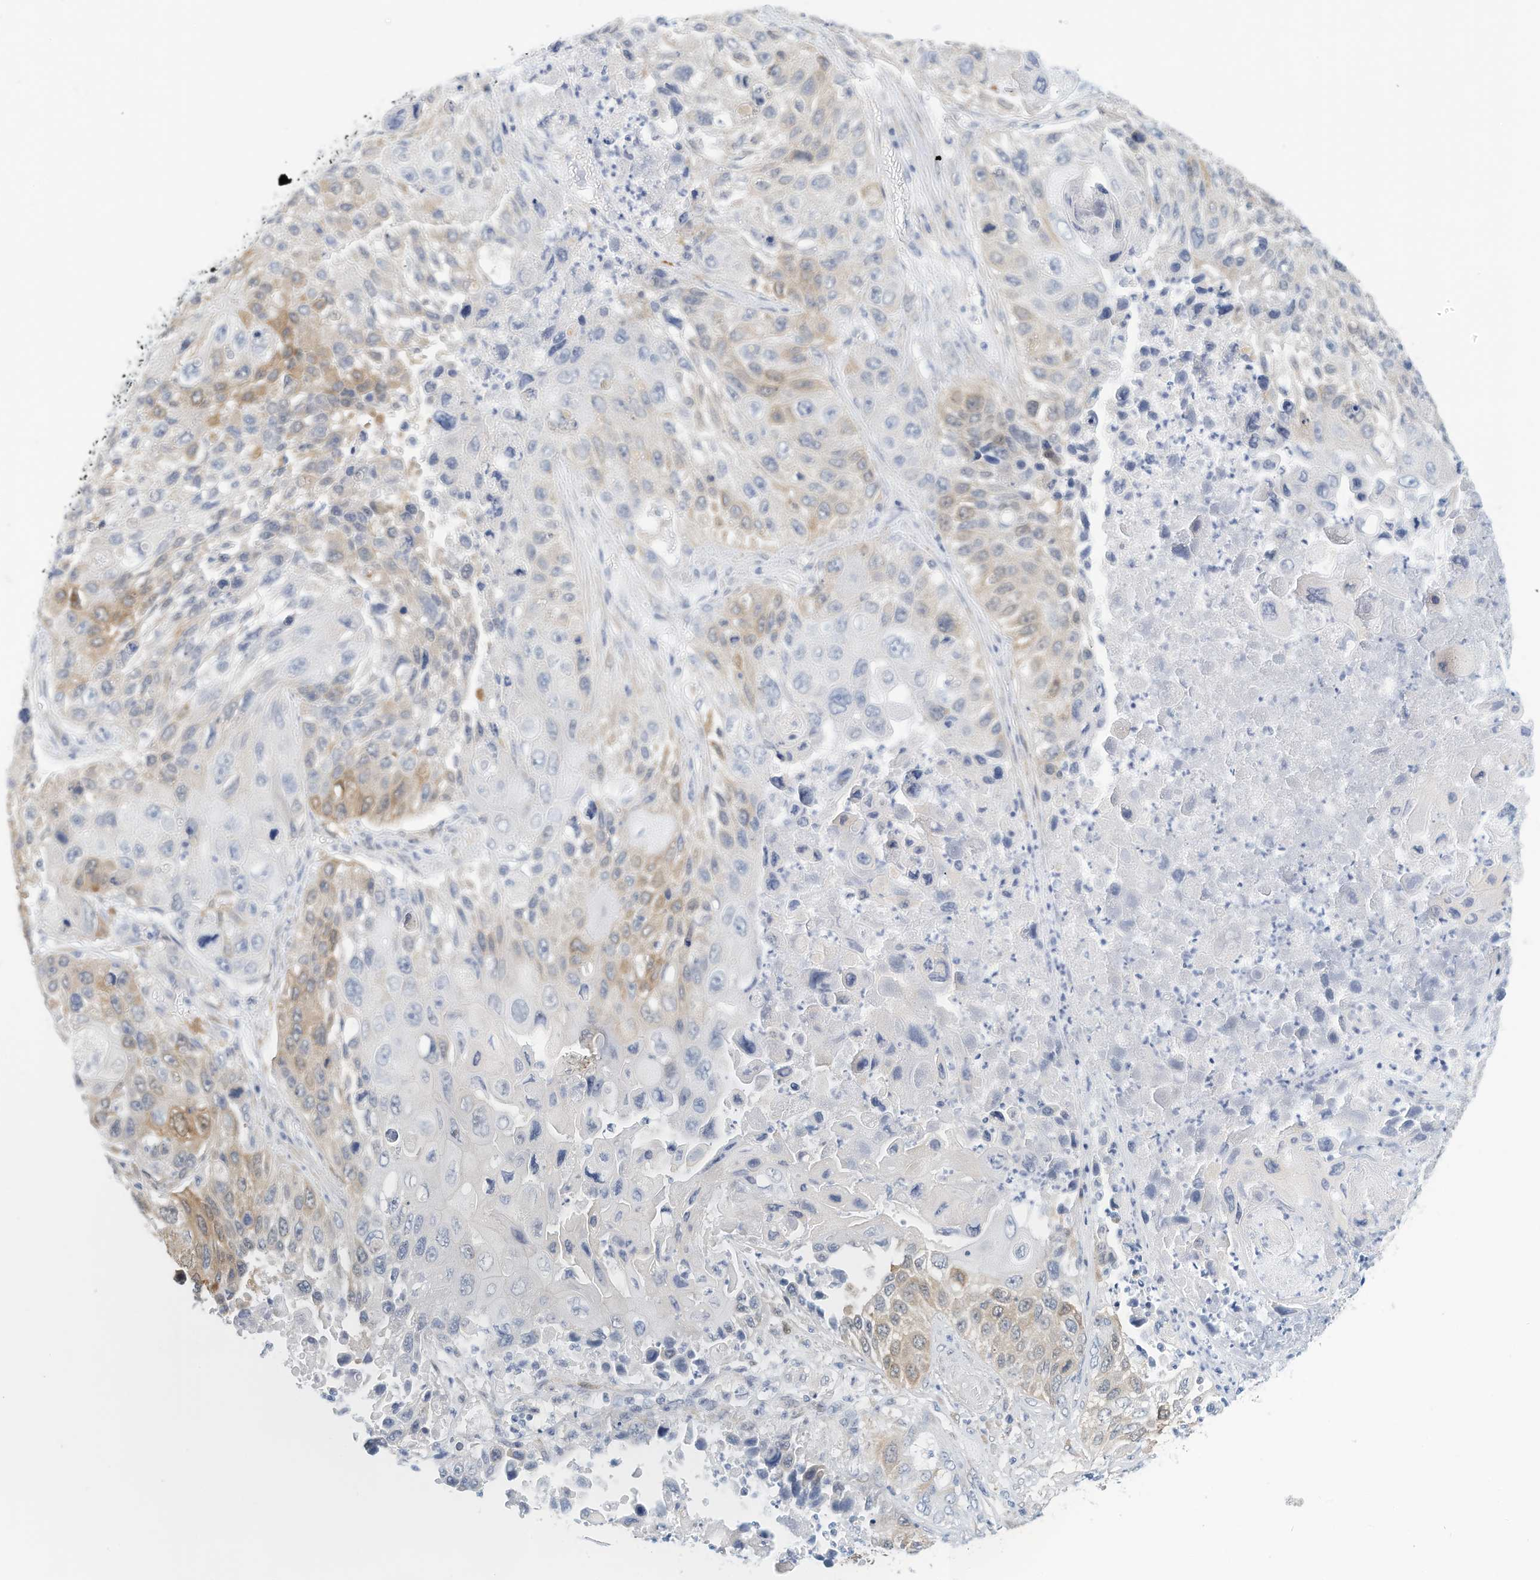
{"staining": {"intensity": "weak", "quantity": "25%-75%", "location": "cytoplasmic/membranous"}, "tissue": "lung cancer", "cell_type": "Tumor cells", "image_type": "cancer", "snomed": [{"axis": "morphology", "description": "Squamous cell carcinoma, NOS"}, {"axis": "topography", "description": "Lung"}], "caption": "Protein analysis of lung squamous cell carcinoma tissue demonstrates weak cytoplasmic/membranous staining in about 25%-75% of tumor cells.", "gene": "ARHGAP28", "patient": {"sex": "male", "age": 61}}